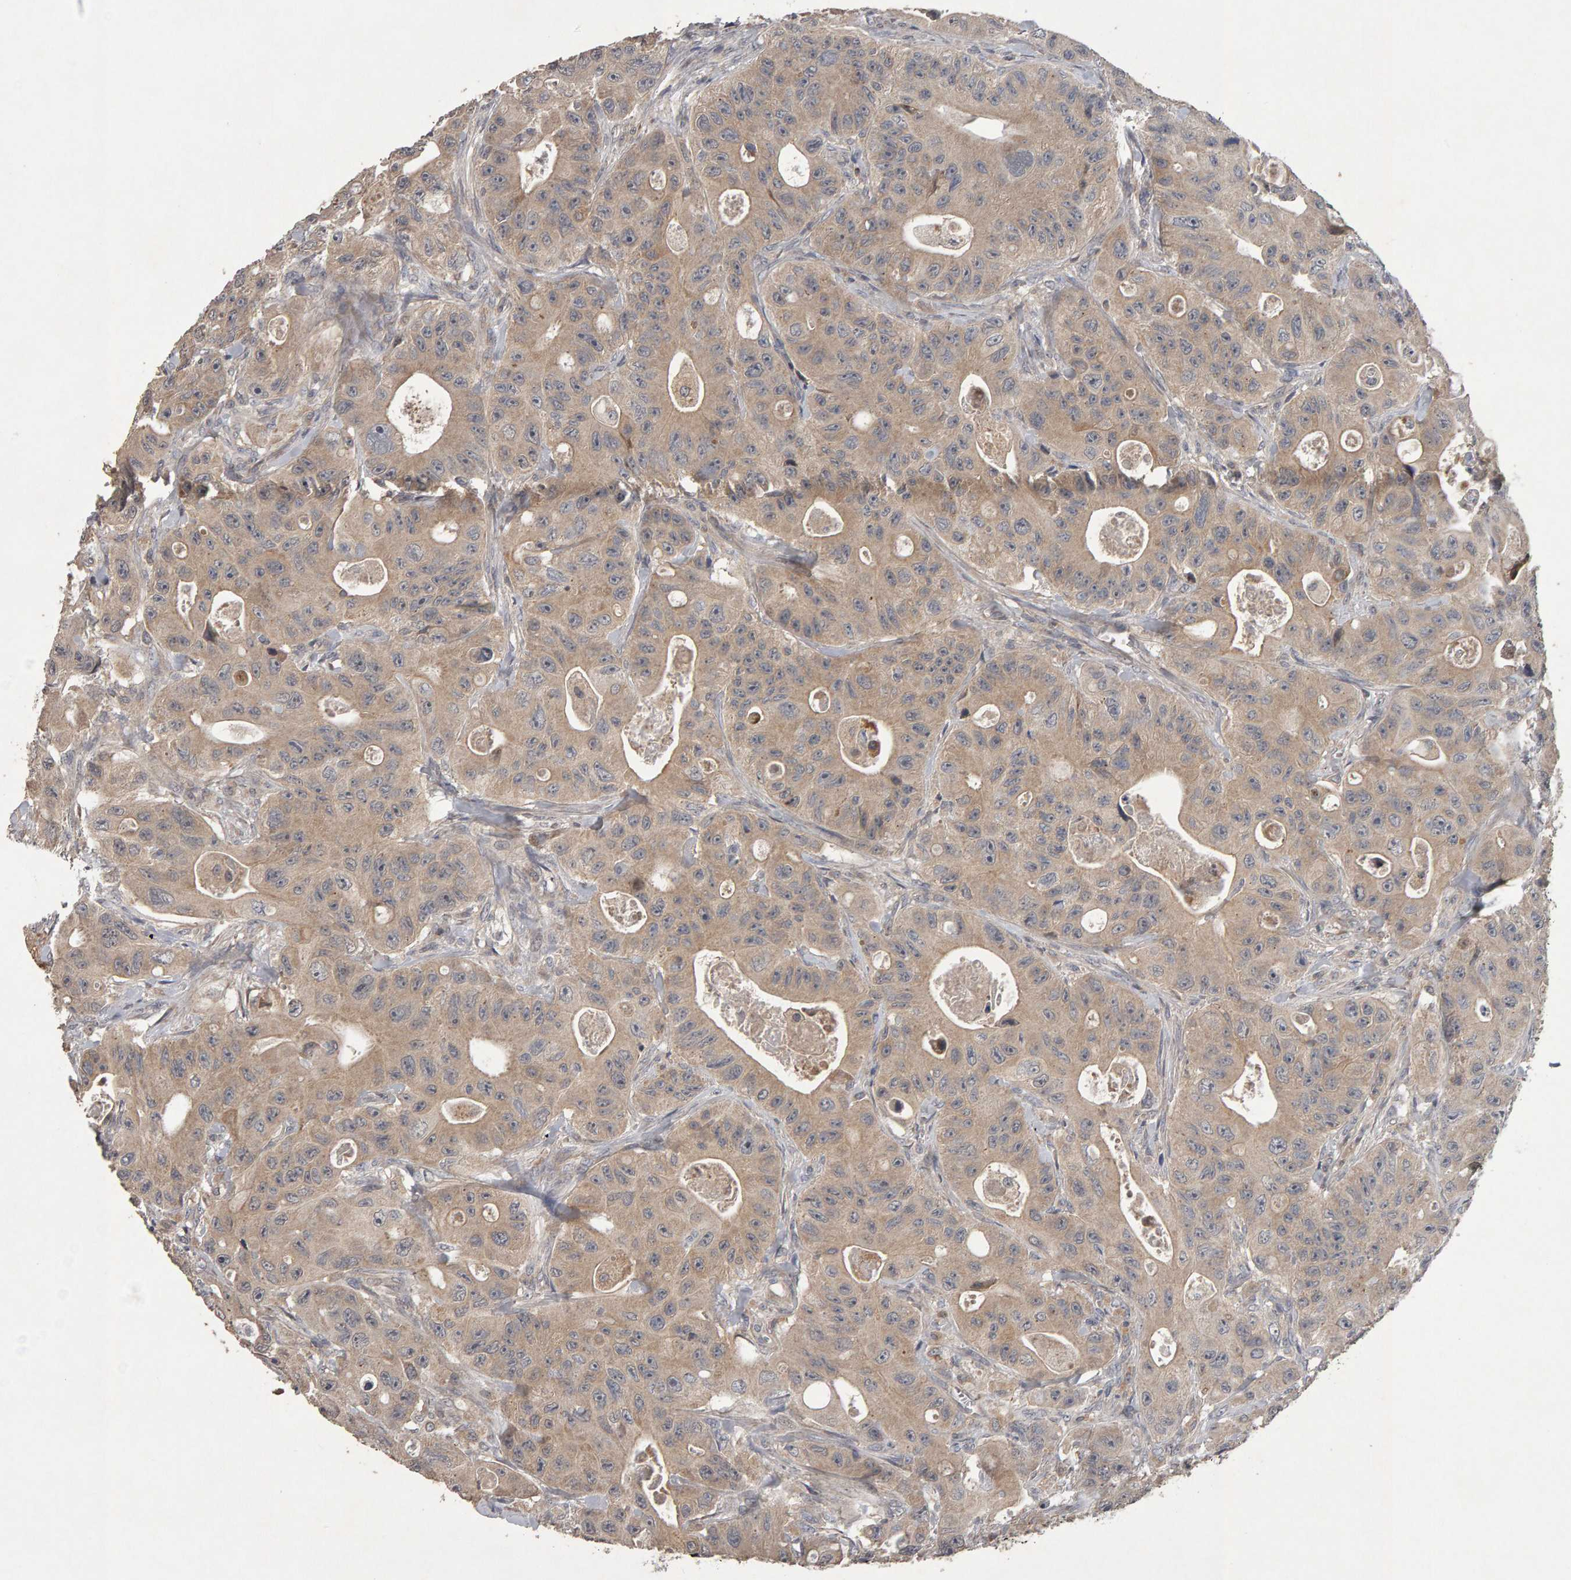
{"staining": {"intensity": "weak", "quantity": ">75%", "location": "cytoplasmic/membranous"}, "tissue": "colorectal cancer", "cell_type": "Tumor cells", "image_type": "cancer", "snomed": [{"axis": "morphology", "description": "Adenocarcinoma, NOS"}, {"axis": "topography", "description": "Colon"}], "caption": "IHC histopathology image of neoplastic tissue: adenocarcinoma (colorectal) stained using immunohistochemistry (IHC) displays low levels of weak protein expression localized specifically in the cytoplasmic/membranous of tumor cells, appearing as a cytoplasmic/membranous brown color.", "gene": "COASY", "patient": {"sex": "female", "age": 46}}